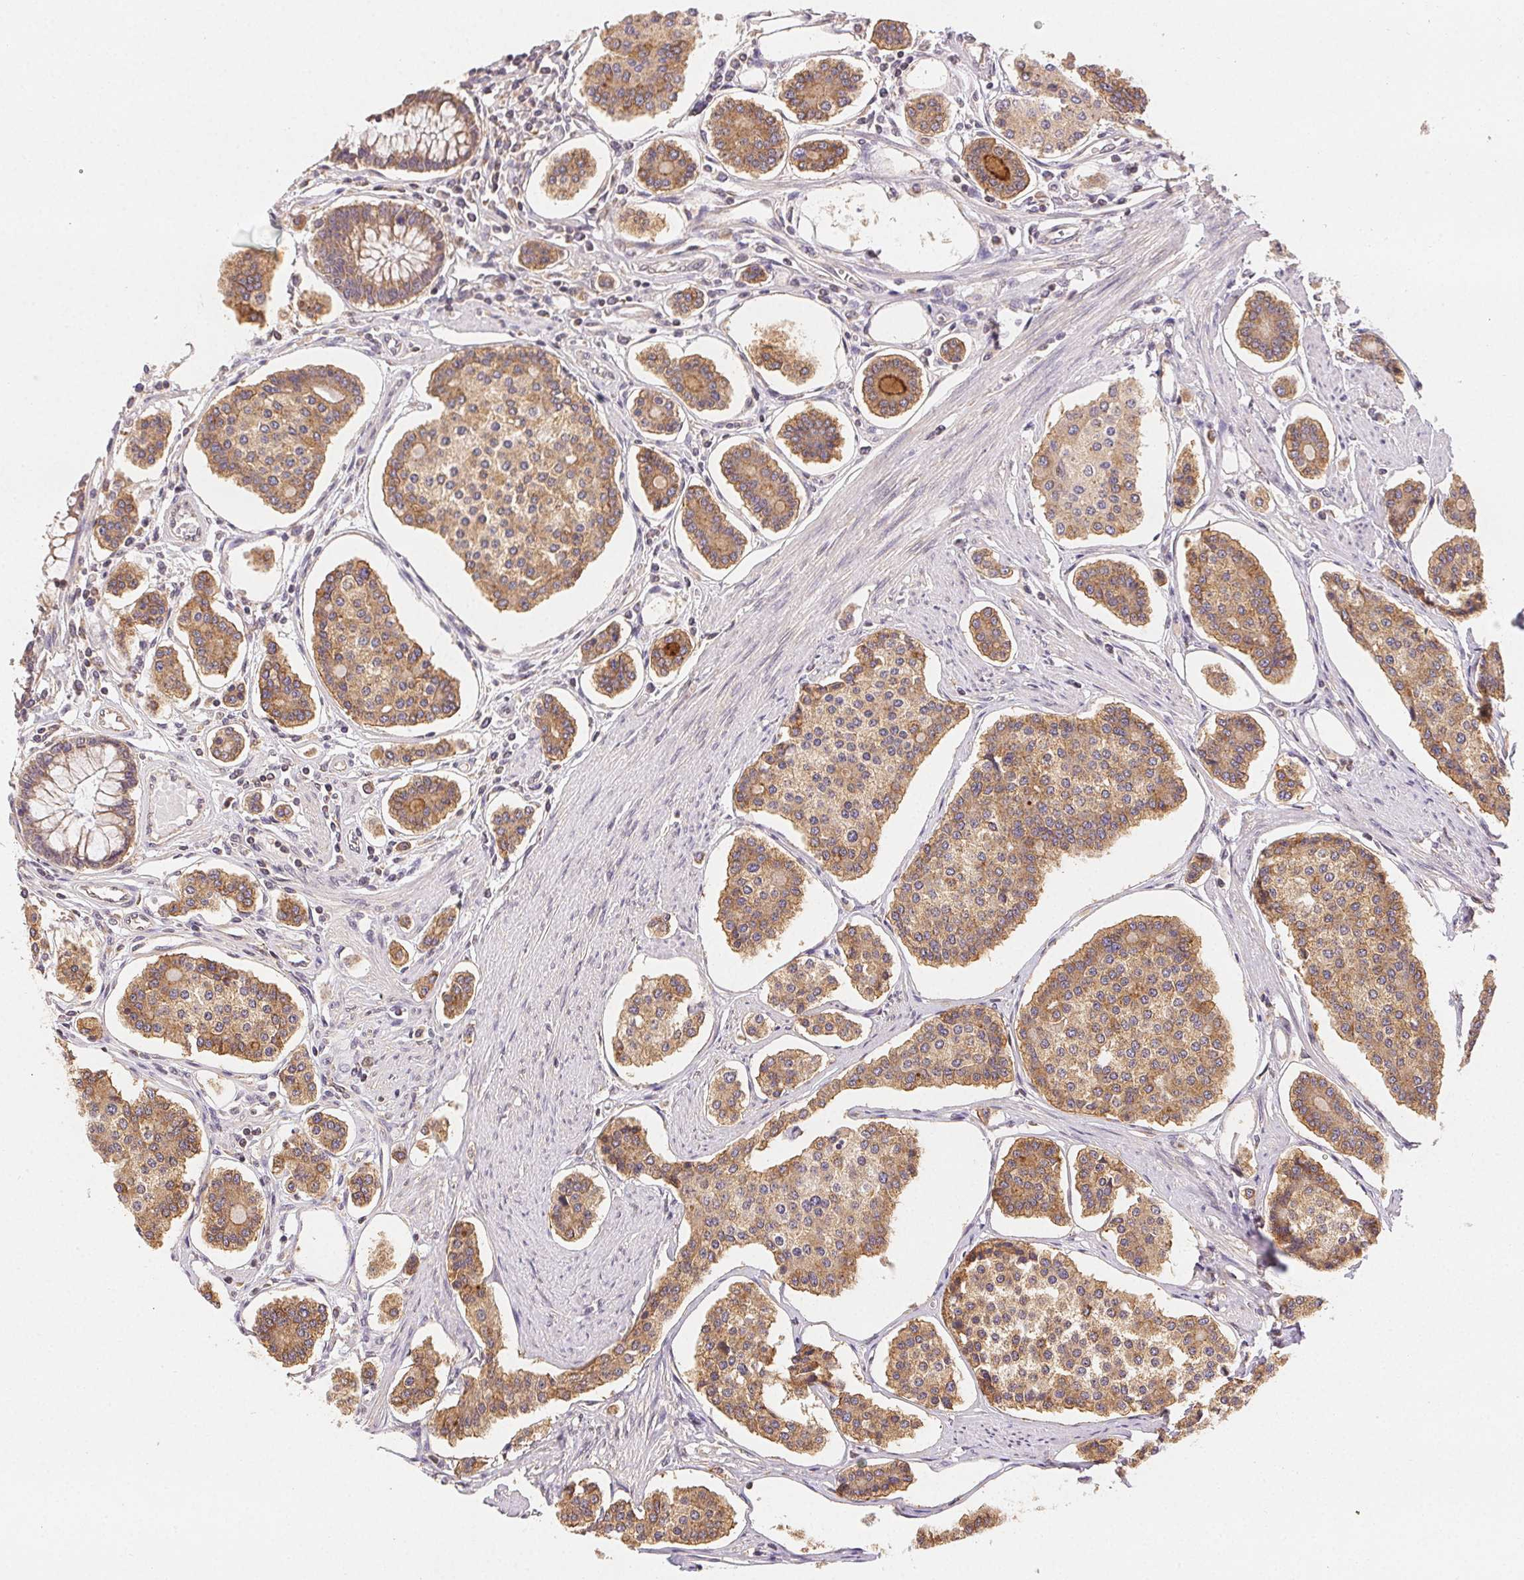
{"staining": {"intensity": "moderate", "quantity": ">75%", "location": "cytoplasmic/membranous"}, "tissue": "carcinoid", "cell_type": "Tumor cells", "image_type": "cancer", "snomed": [{"axis": "morphology", "description": "Carcinoid, malignant, NOS"}, {"axis": "topography", "description": "Small intestine"}], "caption": "Immunohistochemistry image of human malignant carcinoid stained for a protein (brown), which reveals medium levels of moderate cytoplasmic/membranous positivity in approximately >75% of tumor cells.", "gene": "SEZ6L2", "patient": {"sex": "female", "age": 65}}